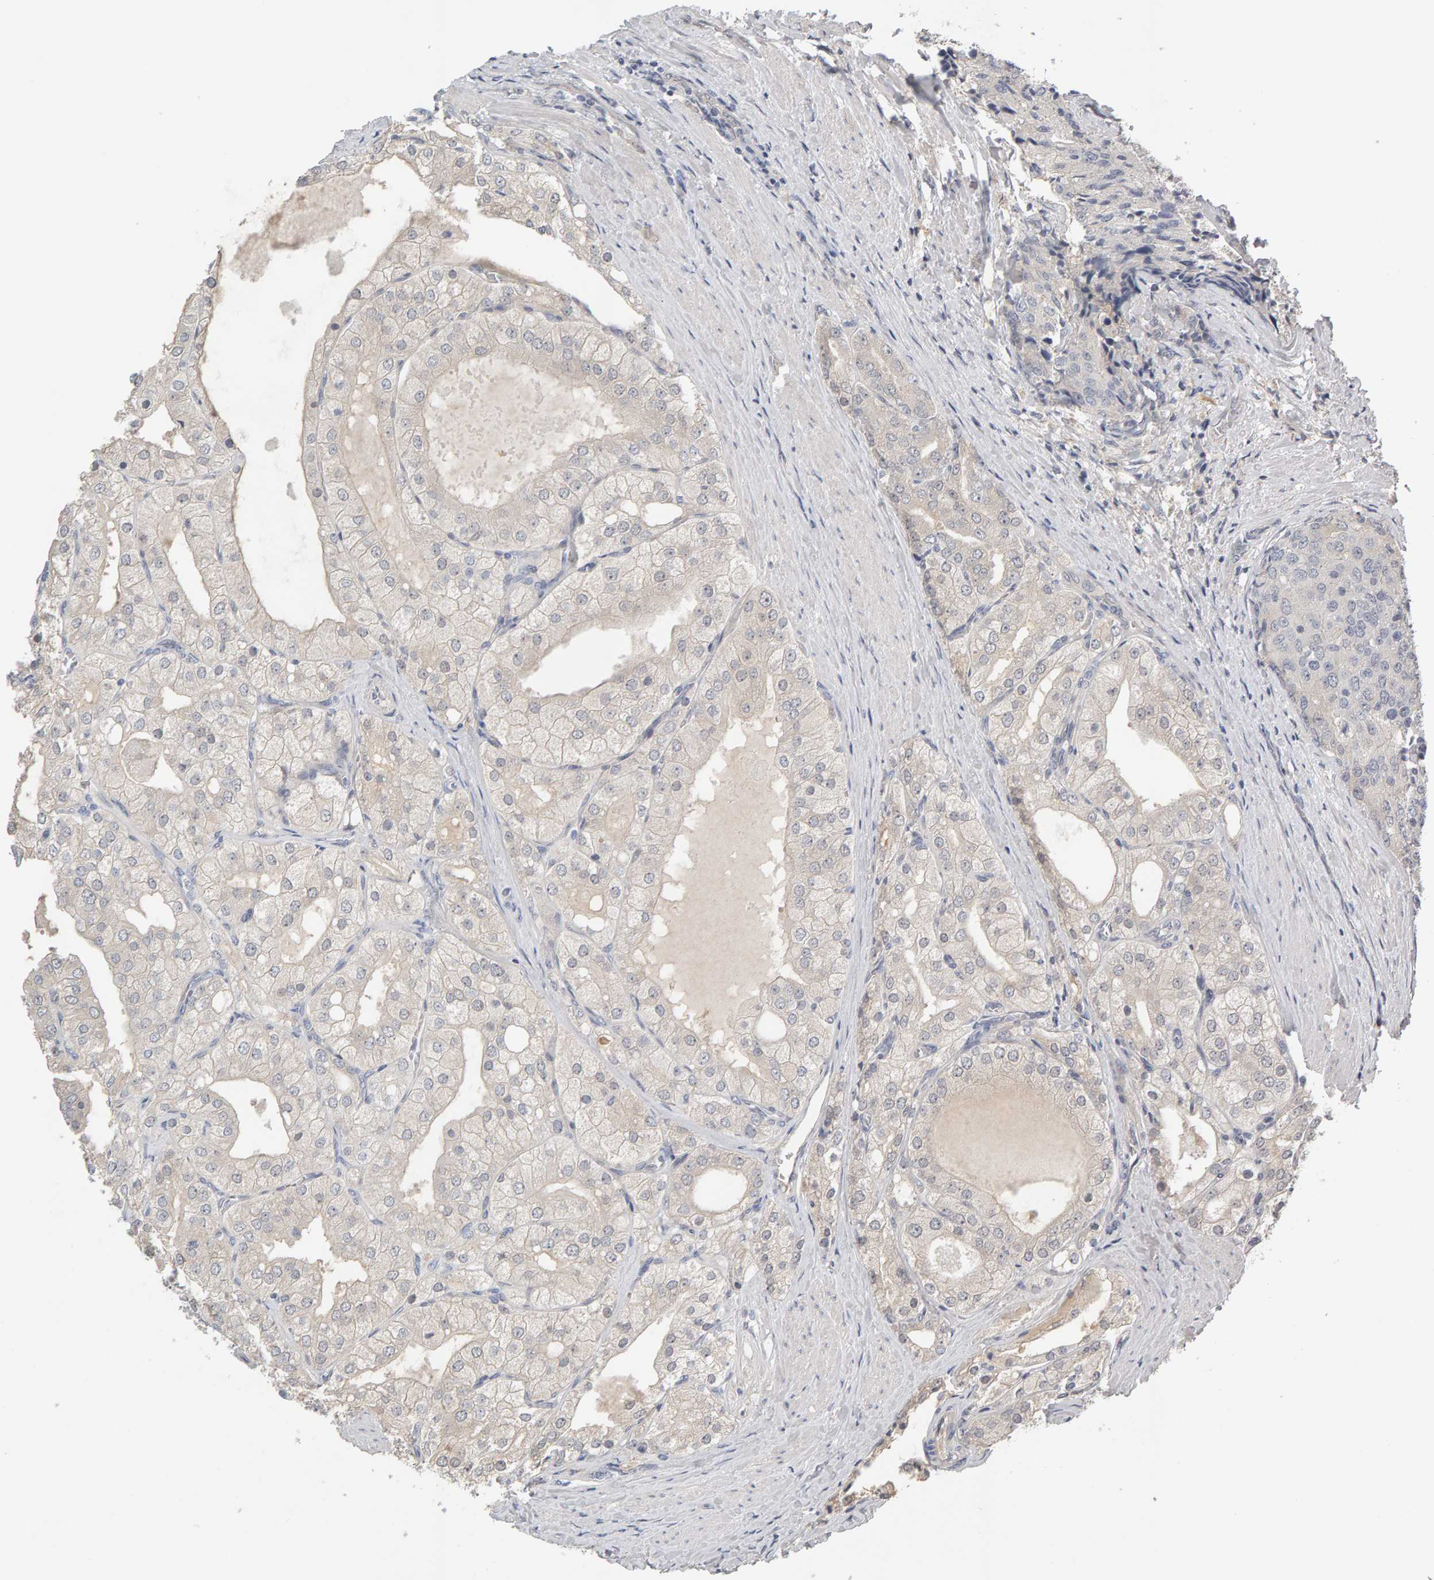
{"staining": {"intensity": "negative", "quantity": "none", "location": "none"}, "tissue": "prostate cancer", "cell_type": "Tumor cells", "image_type": "cancer", "snomed": [{"axis": "morphology", "description": "Adenocarcinoma, High grade"}, {"axis": "topography", "description": "Prostate"}], "caption": "Prostate high-grade adenocarcinoma stained for a protein using immunohistochemistry (IHC) displays no expression tumor cells.", "gene": "GFUS", "patient": {"sex": "male", "age": 50}}